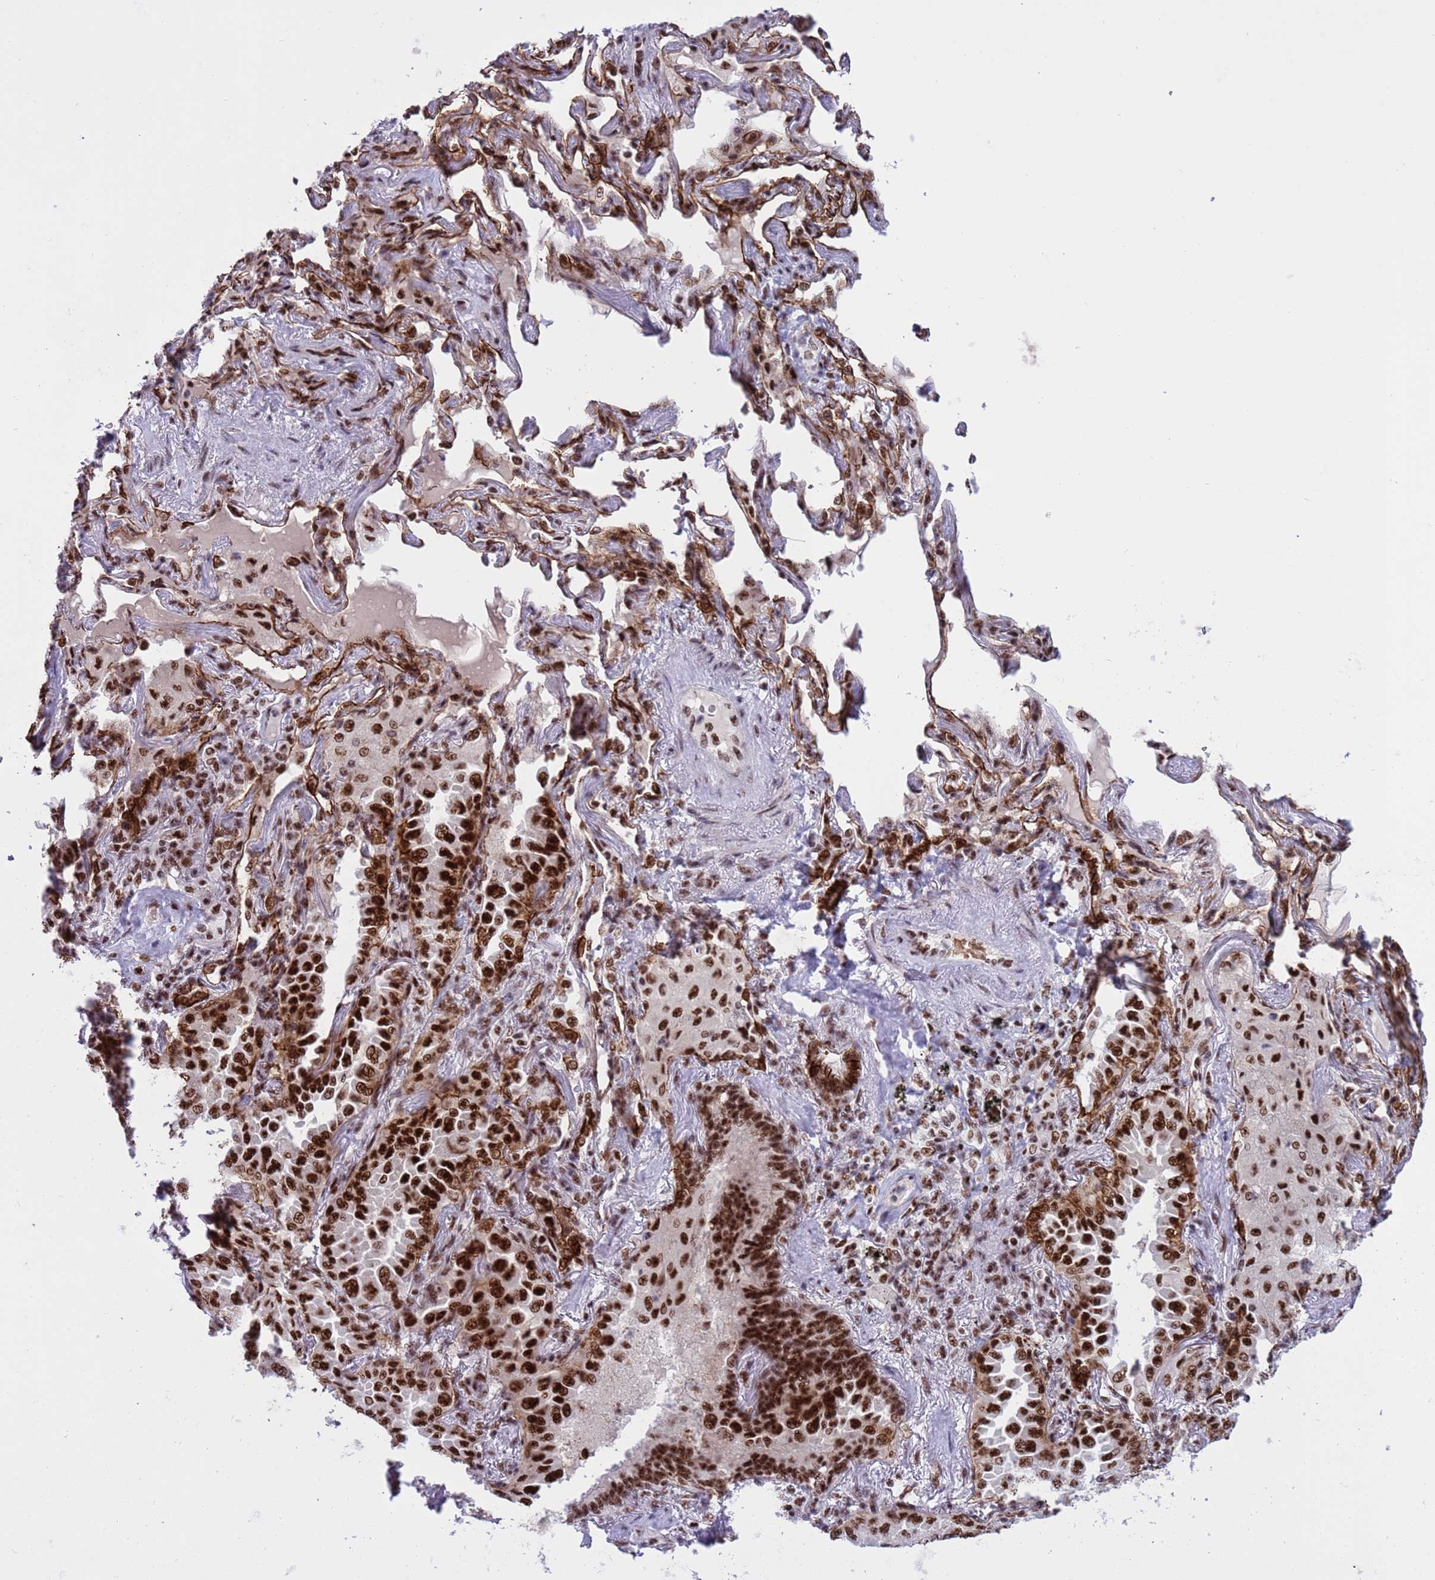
{"staining": {"intensity": "strong", "quantity": ">75%", "location": "nuclear"}, "tissue": "lung cancer", "cell_type": "Tumor cells", "image_type": "cancer", "snomed": [{"axis": "morphology", "description": "Adenocarcinoma, NOS"}, {"axis": "topography", "description": "Lung"}], "caption": "High-power microscopy captured an immunohistochemistry image of lung cancer (adenocarcinoma), revealing strong nuclear staining in about >75% of tumor cells.", "gene": "THOC2", "patient": {"sex": "female", "age": 69}}